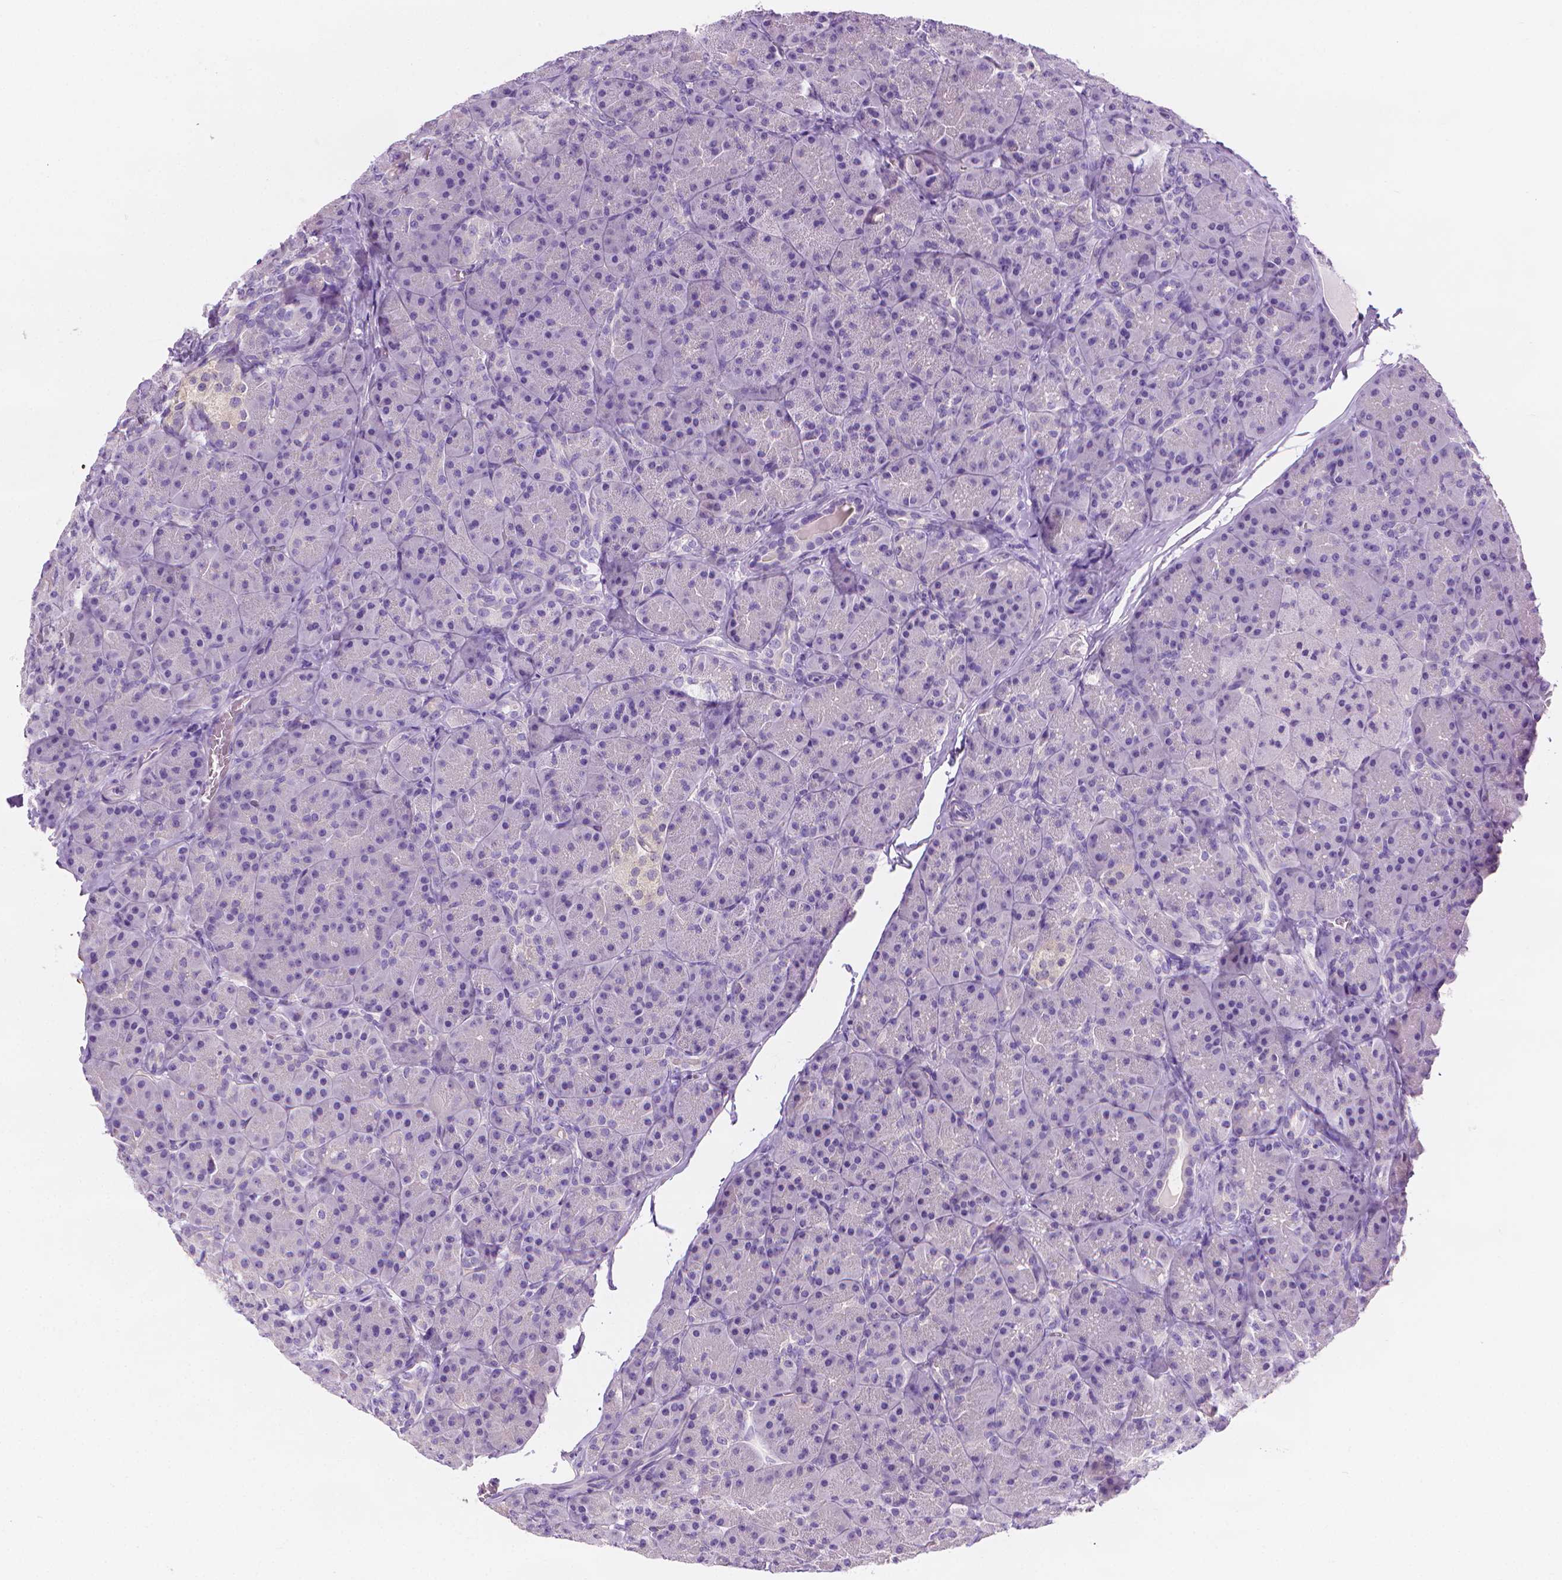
{"staining": {"intensity": "negative", "quantity": "none", "location": "none"}, "tissue": "pancreas", "cell_type": "Exocrine glandular cells", "image_type": "normal", "snomed": [{"axis": "morphology", "description": "Normal tissue, NOS"}, {"axis": "topography", "description": "Pancreas"}], "caption": "The micrograph demonstrates no staining of exocrine glandular cells in normal pancreas.", "gene": "FASN", "patient": {"sex": "male", "age": 57}}